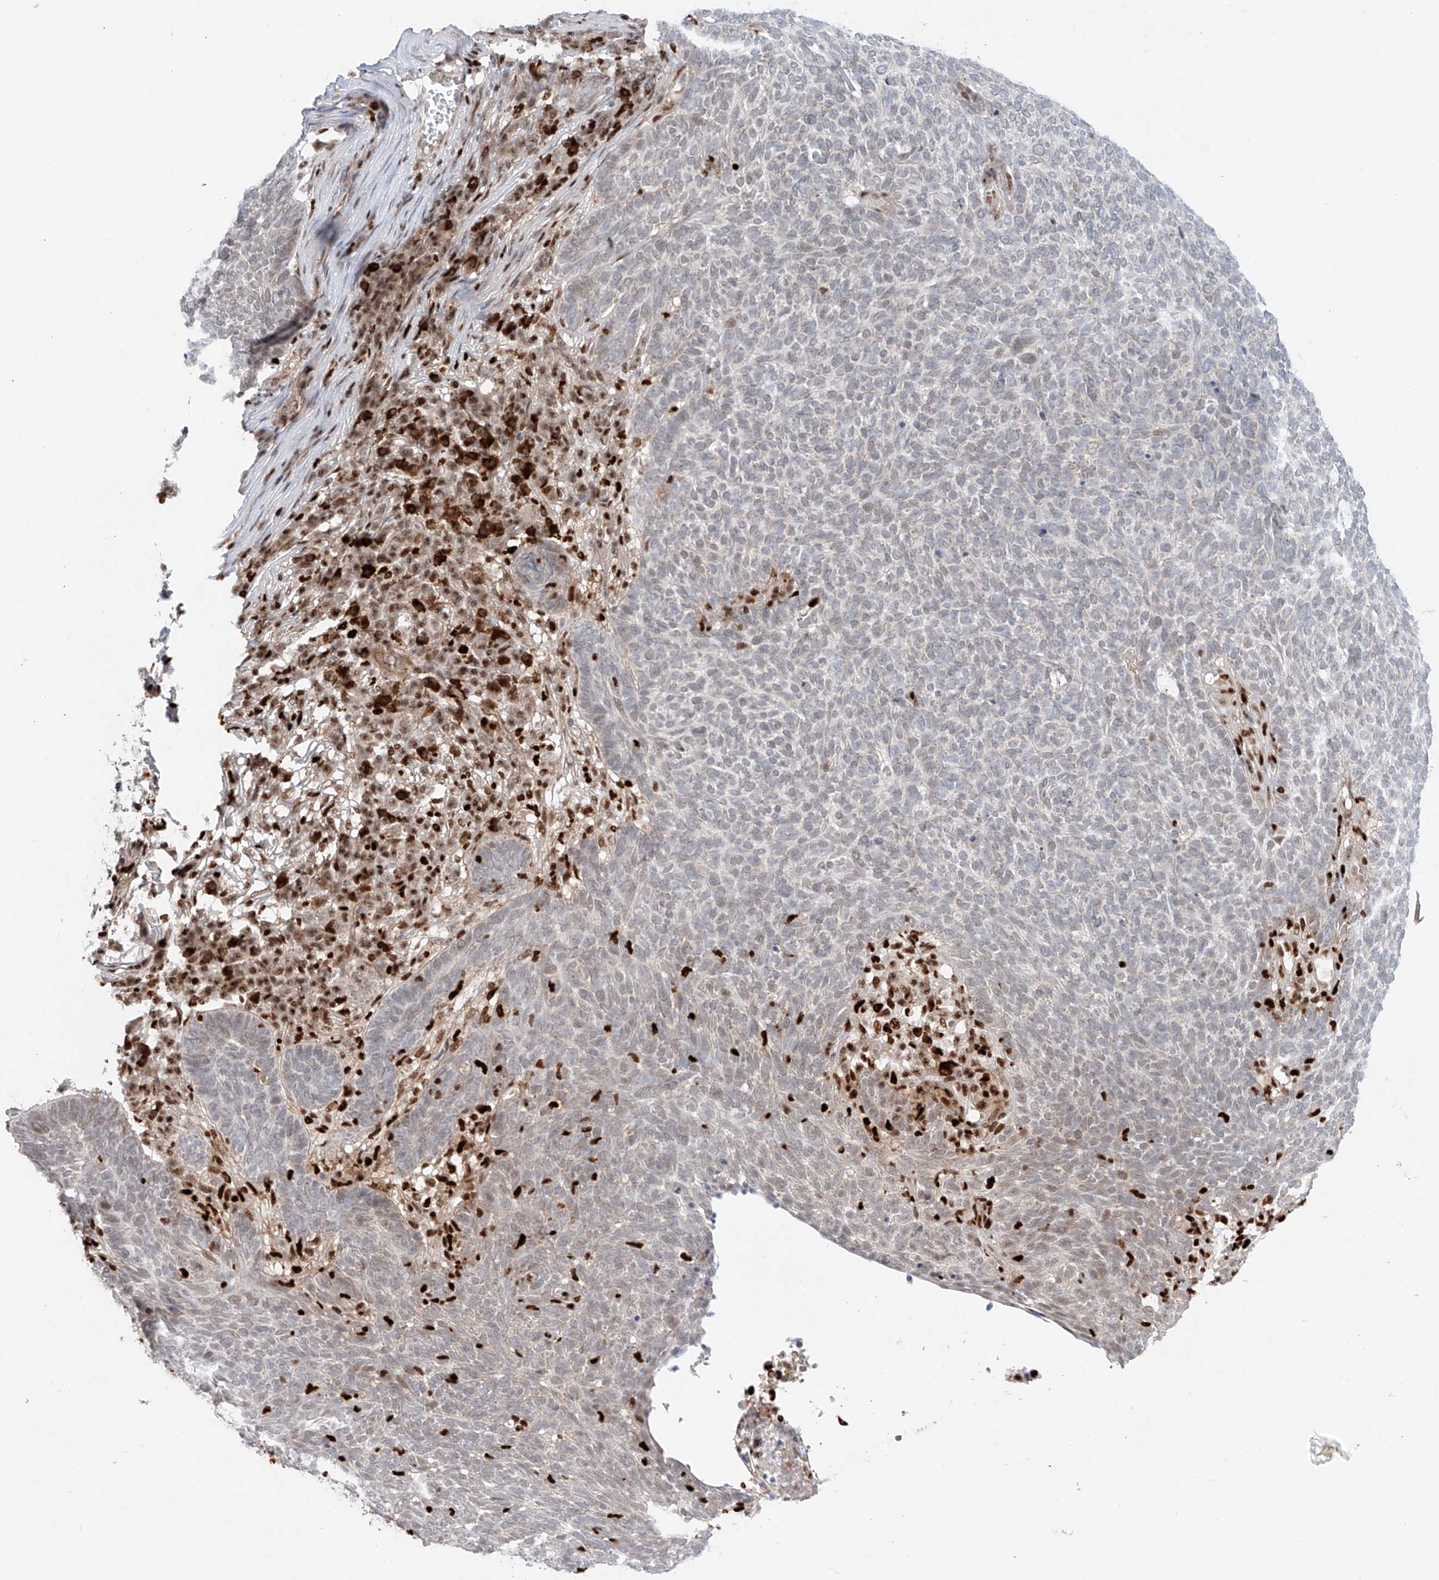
{"staining": {"intensity": "negative", "quantity": "none", "location": "none"}, "tissue": "skin cancer", "cell_type": "Tumor cells", "image_type": "cancer", "snomed": [{"axis": "morphology", "description": "Squamous cell carcinoma, NOS"}, {"axis": "topography", "description": "Skin"}], "caption": "This is a micrograph of IHC staining of squamous cell carcinoma (skin), which shows no positivity in tumor cells.", "gene": "DZIP1L", "patient": {"sex": "female", "age": 90}}